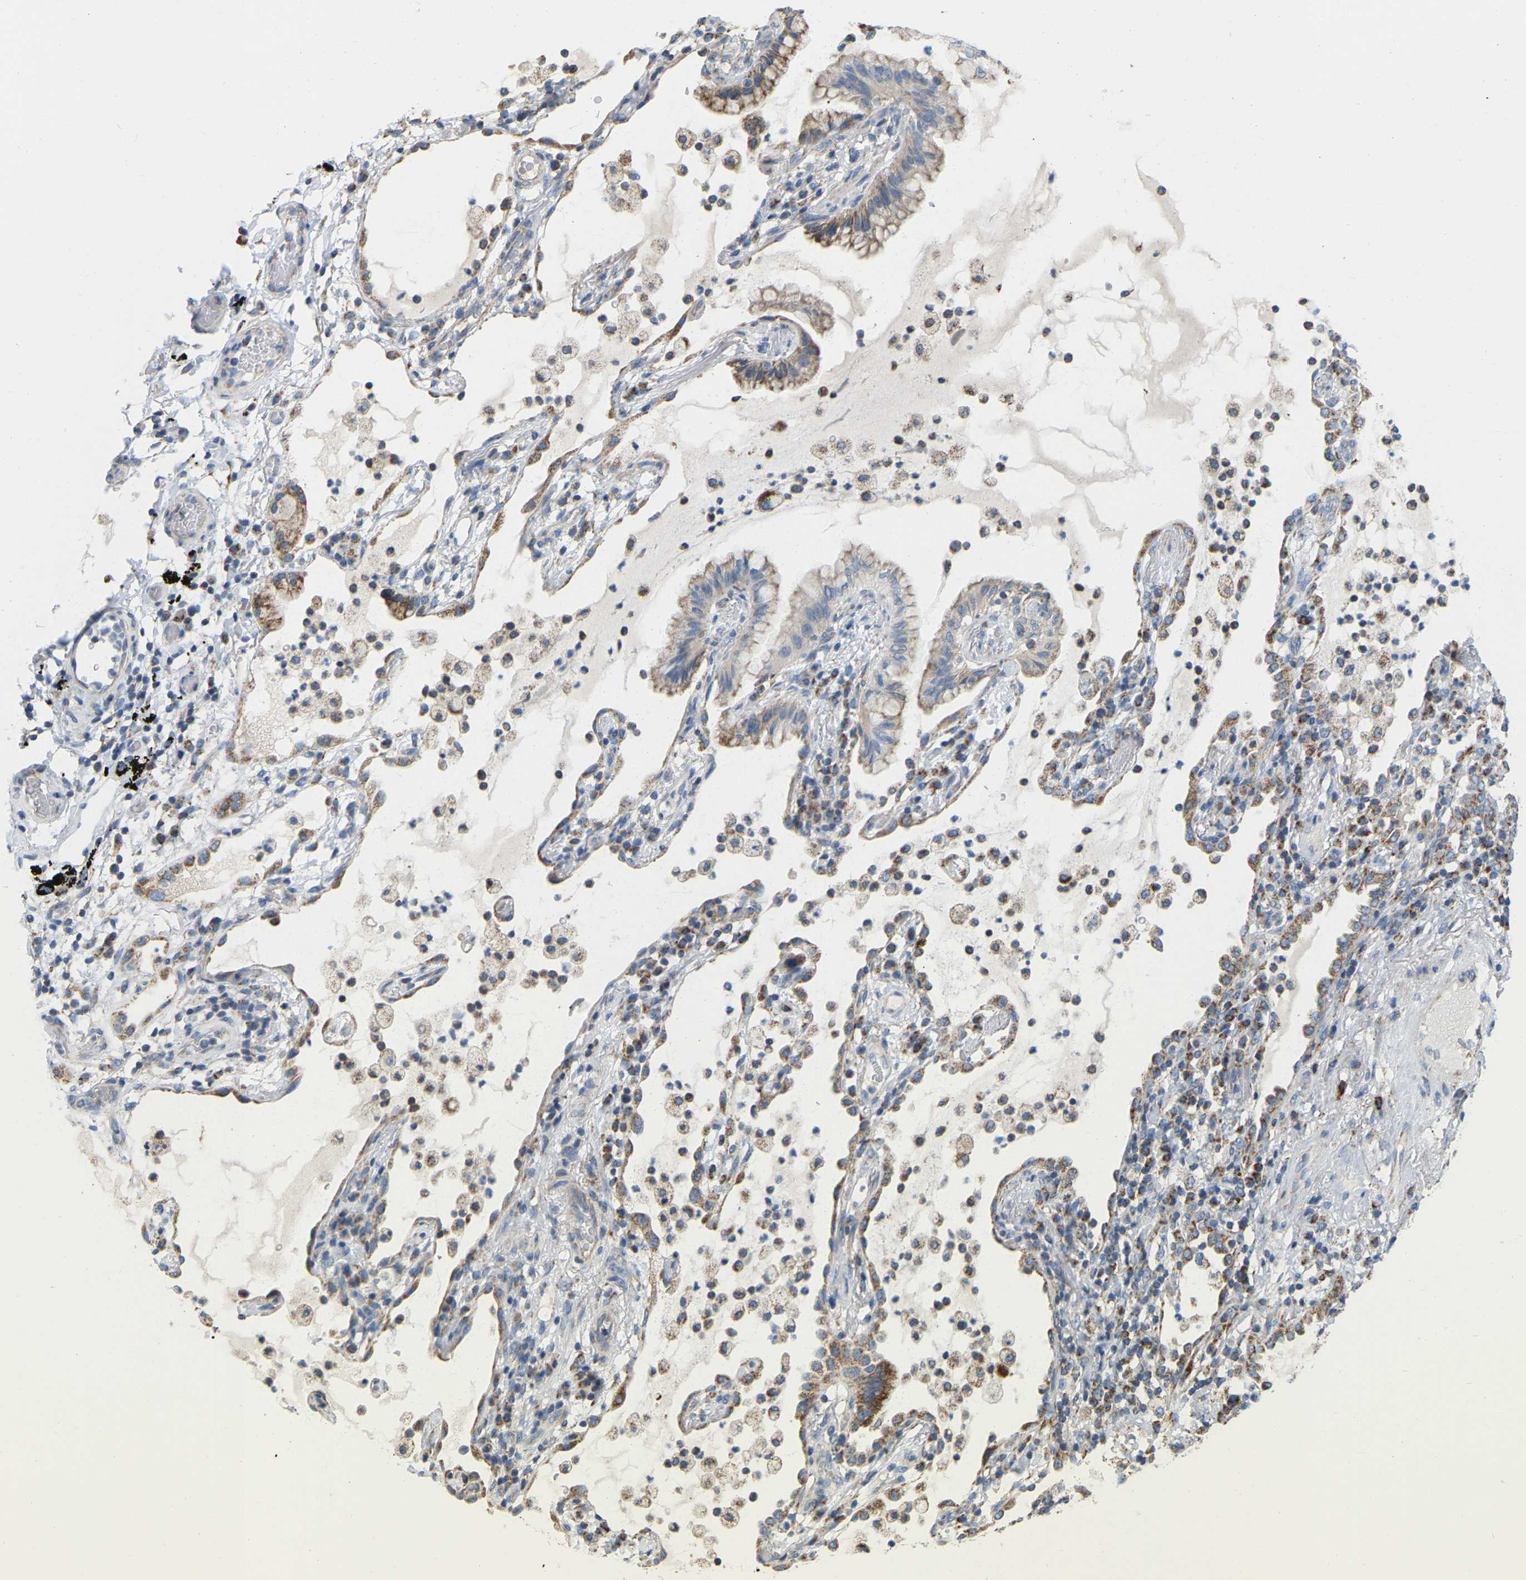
{"staining": {"intensity": "moderate", "quantity": ">75%", "location": "cytoplasmic/membranous"}, "tissue": "lung cancer", "cell_type": "Tumor cells", "image_type": "cancer", "snomed": [{"axis": "morphology", "description": "Adenocarcinoma, NOS"}, {"axis": "topography", "description": "Lung"}], "caption": "The micrograph shows staining of lung adenocarcinoma, revealing moderate cytoplasmic/membranous protein staining (brown color) within tumor cells. The protein of interest is shown in brown color, while the nuclei are stained blue.", "gene": "CBLB", "patient": {"sex": "female", "age": 70}}